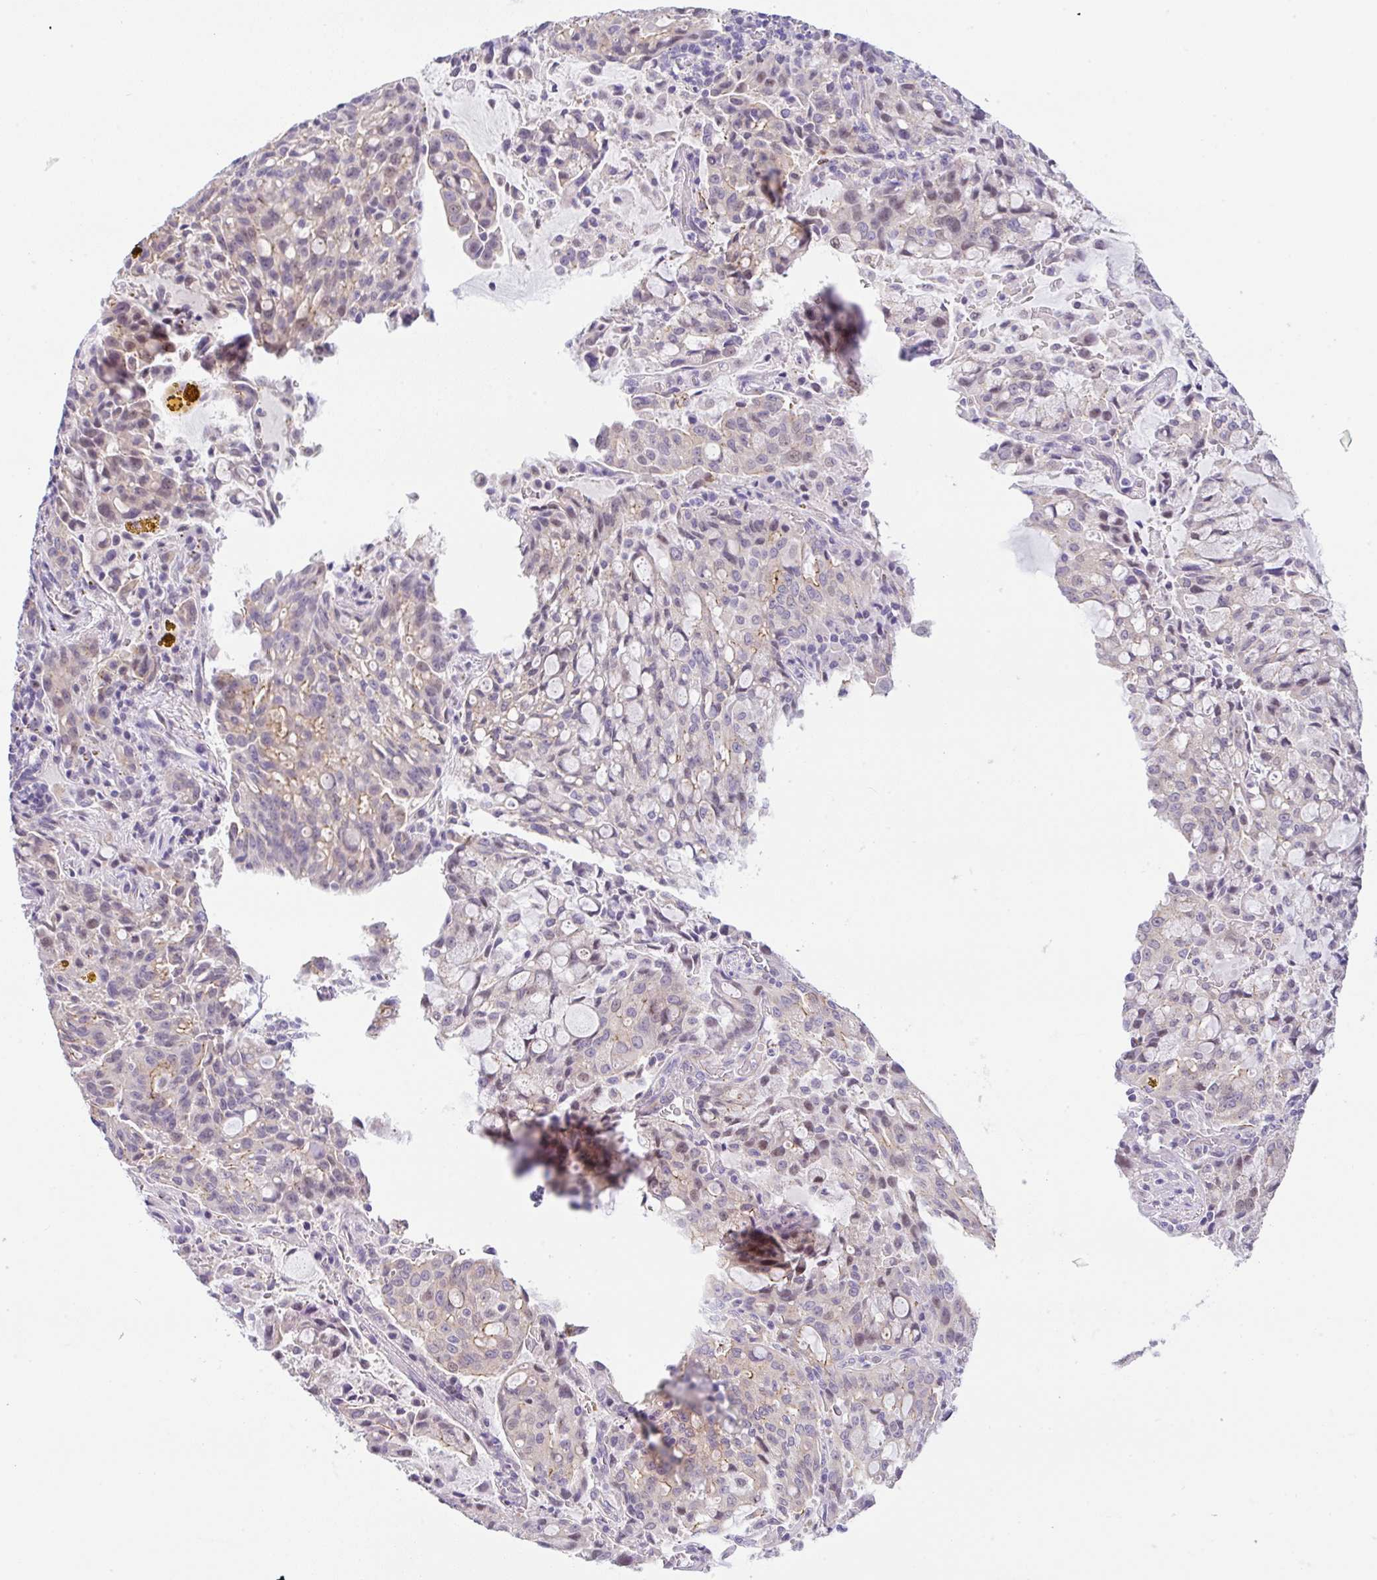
{"staining": {"intensity": "weak", "quantity": "<25%", "location": "cytoplasmic/membranous"}, "tissue": "lung cancer", "cell_type": "Tumor cells", "image_type": "cancer", "snomed": [{"axis": "morphology", "description": "Adenocarcinoma, NOS"}, {"axis": "topography", "description": "Lung"}], "caption": "An IHC micrograph of lung cancer (adenocarcinoma) is shown. There is no staining in tumor cells of lung cancer (adenocarcinoma).", "gene": "CGNL1", "patient": {"sex": "female", "age": 44}}